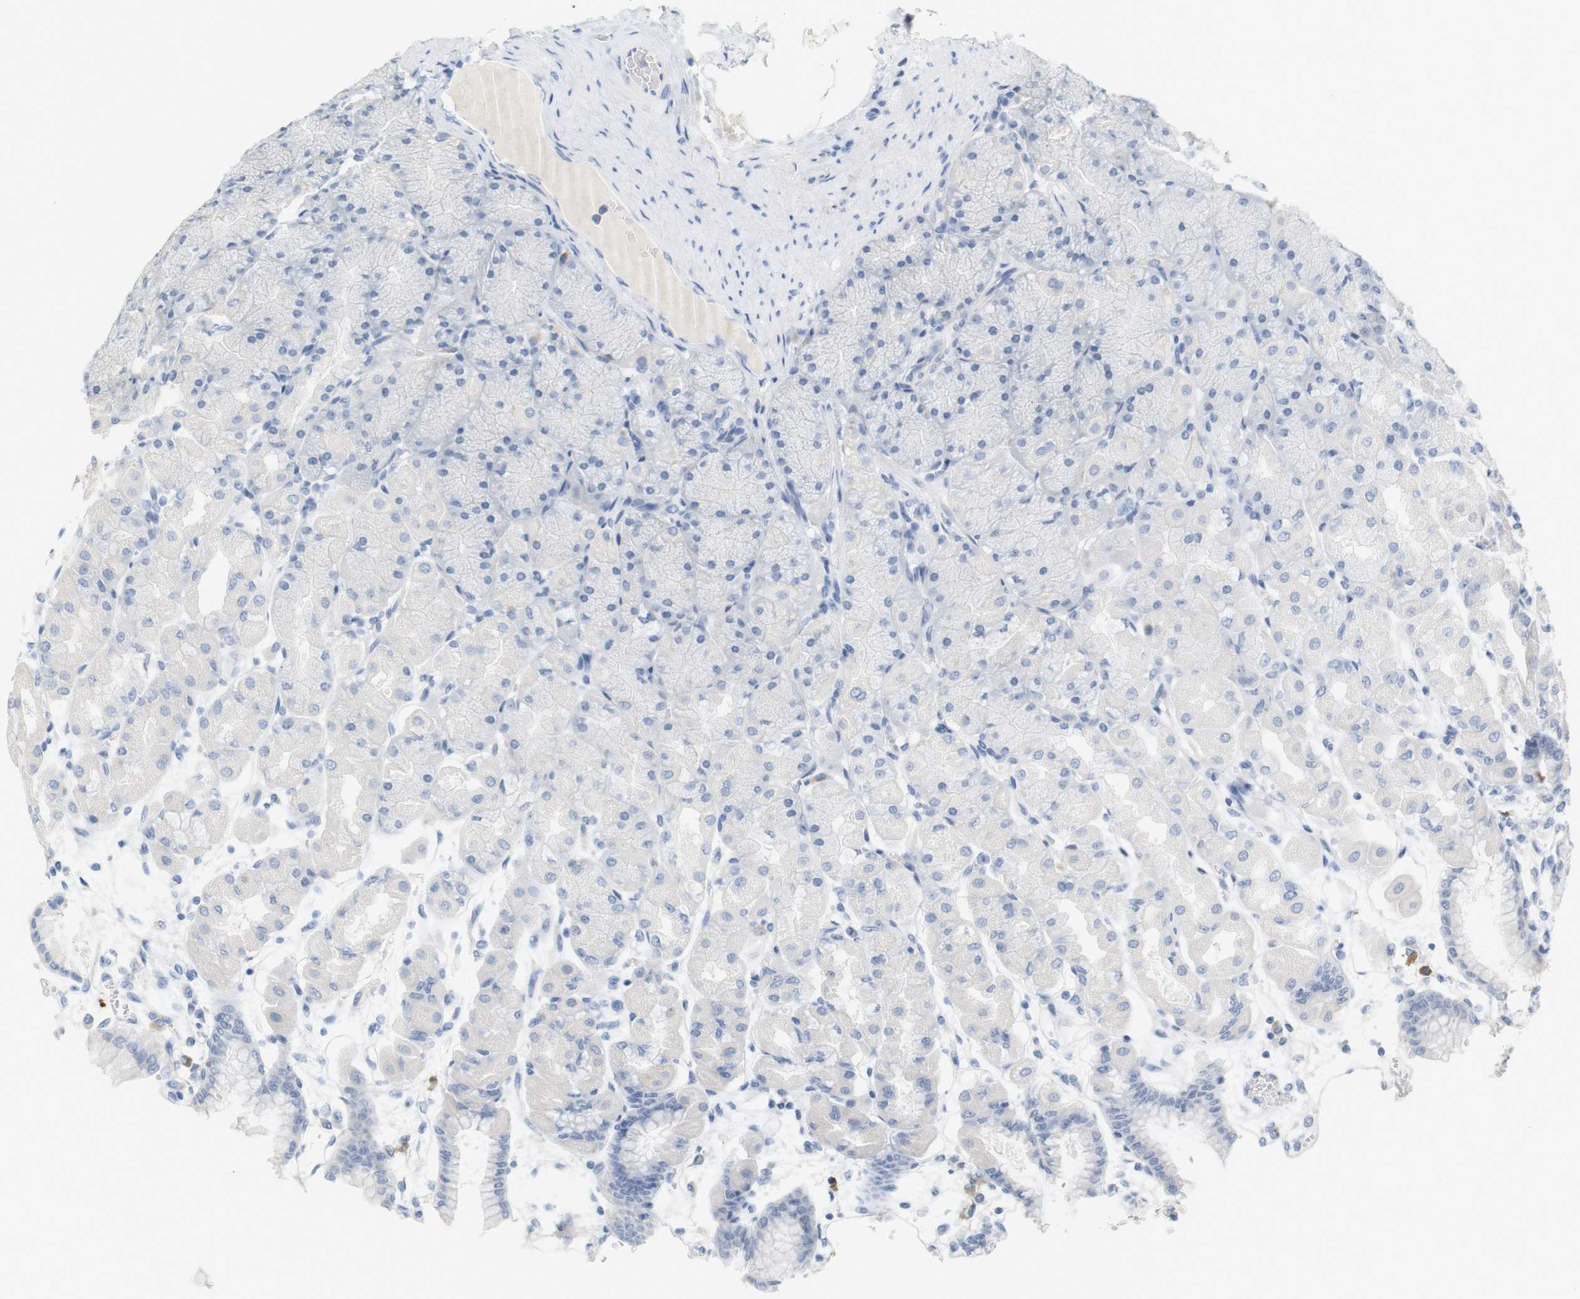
{"staining": {"intensity": "negative", "quantity": "none", "location": "none"}, "tissue": "stomach", "cell_type": "Glandular cells", "image_type": "normal", "snomed": [{"axis": "morphology", "description": "Normal tissue, NOS"}, {"axis": "topography", "description": "Stomach, upper"}], "caption": "Immunohistochemical staining of unremarkable stomach demonstrates no significant staining in glandular cells. Nuclei are stained in blue.", "gene": "RGS9", "patient": {"sex": "female", "age": 56}}